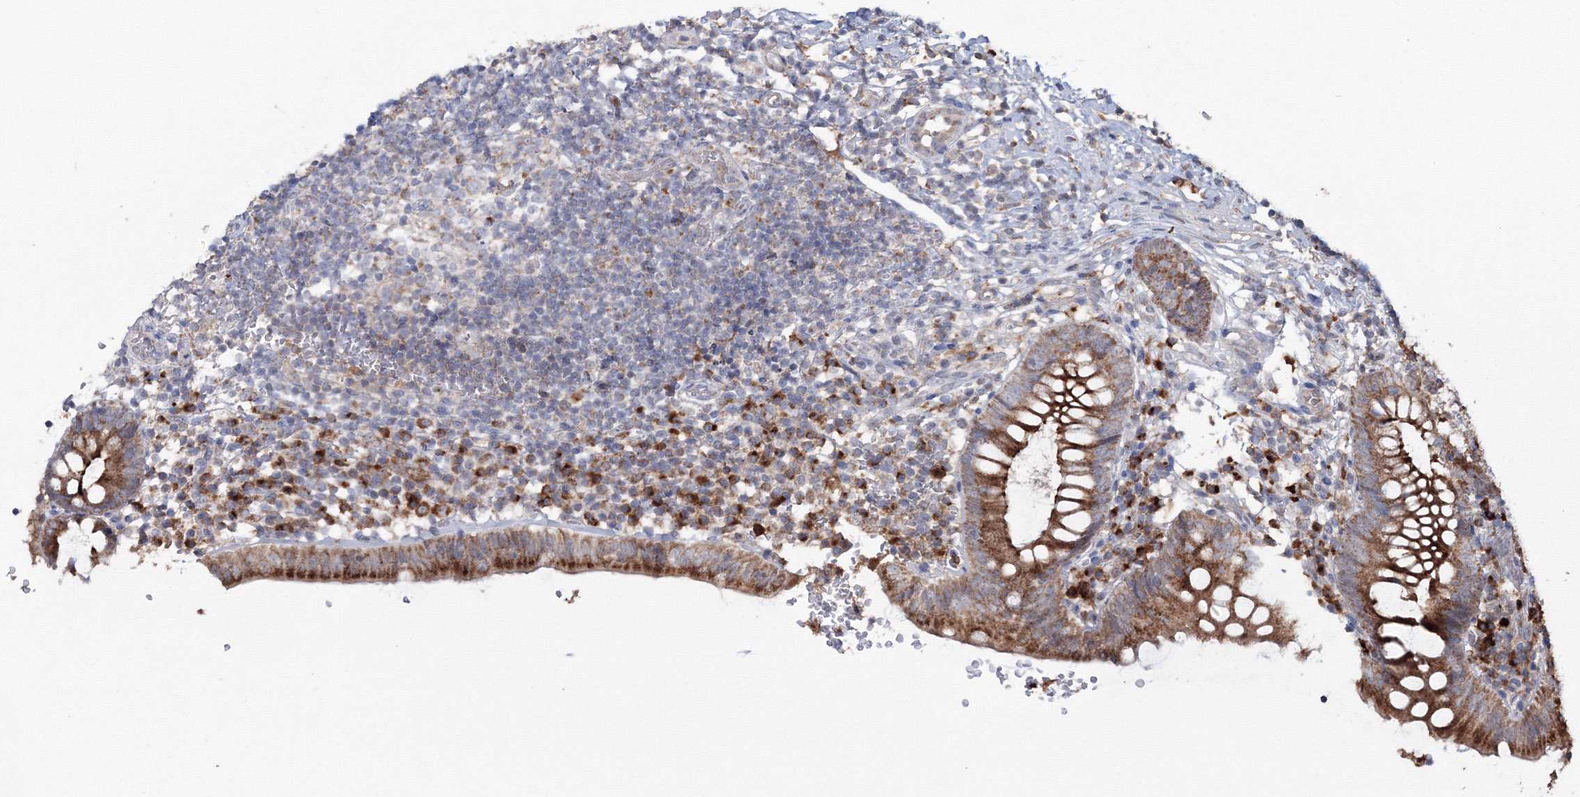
{"staining": {"intensity": "moderate", "quantity": ">75%", "location": "cytoplasmic/membranous"}, "tissue": "appendix", "cell_type": "Glandular cells", "image_type": "normal", "snomed": [{"axis": "morphology", "description": "Normal tissue, NOS"}, {"axis": "topography", "description": "Appendix"}], "caption": "This histopathology image exhibits IHC staining of benign appendix, with medium moderate cytoplasmic/membranous staining in about >75% of glandular cells.", "gene": "PEX13", "patient": {"sex": "male", "age": 8}}